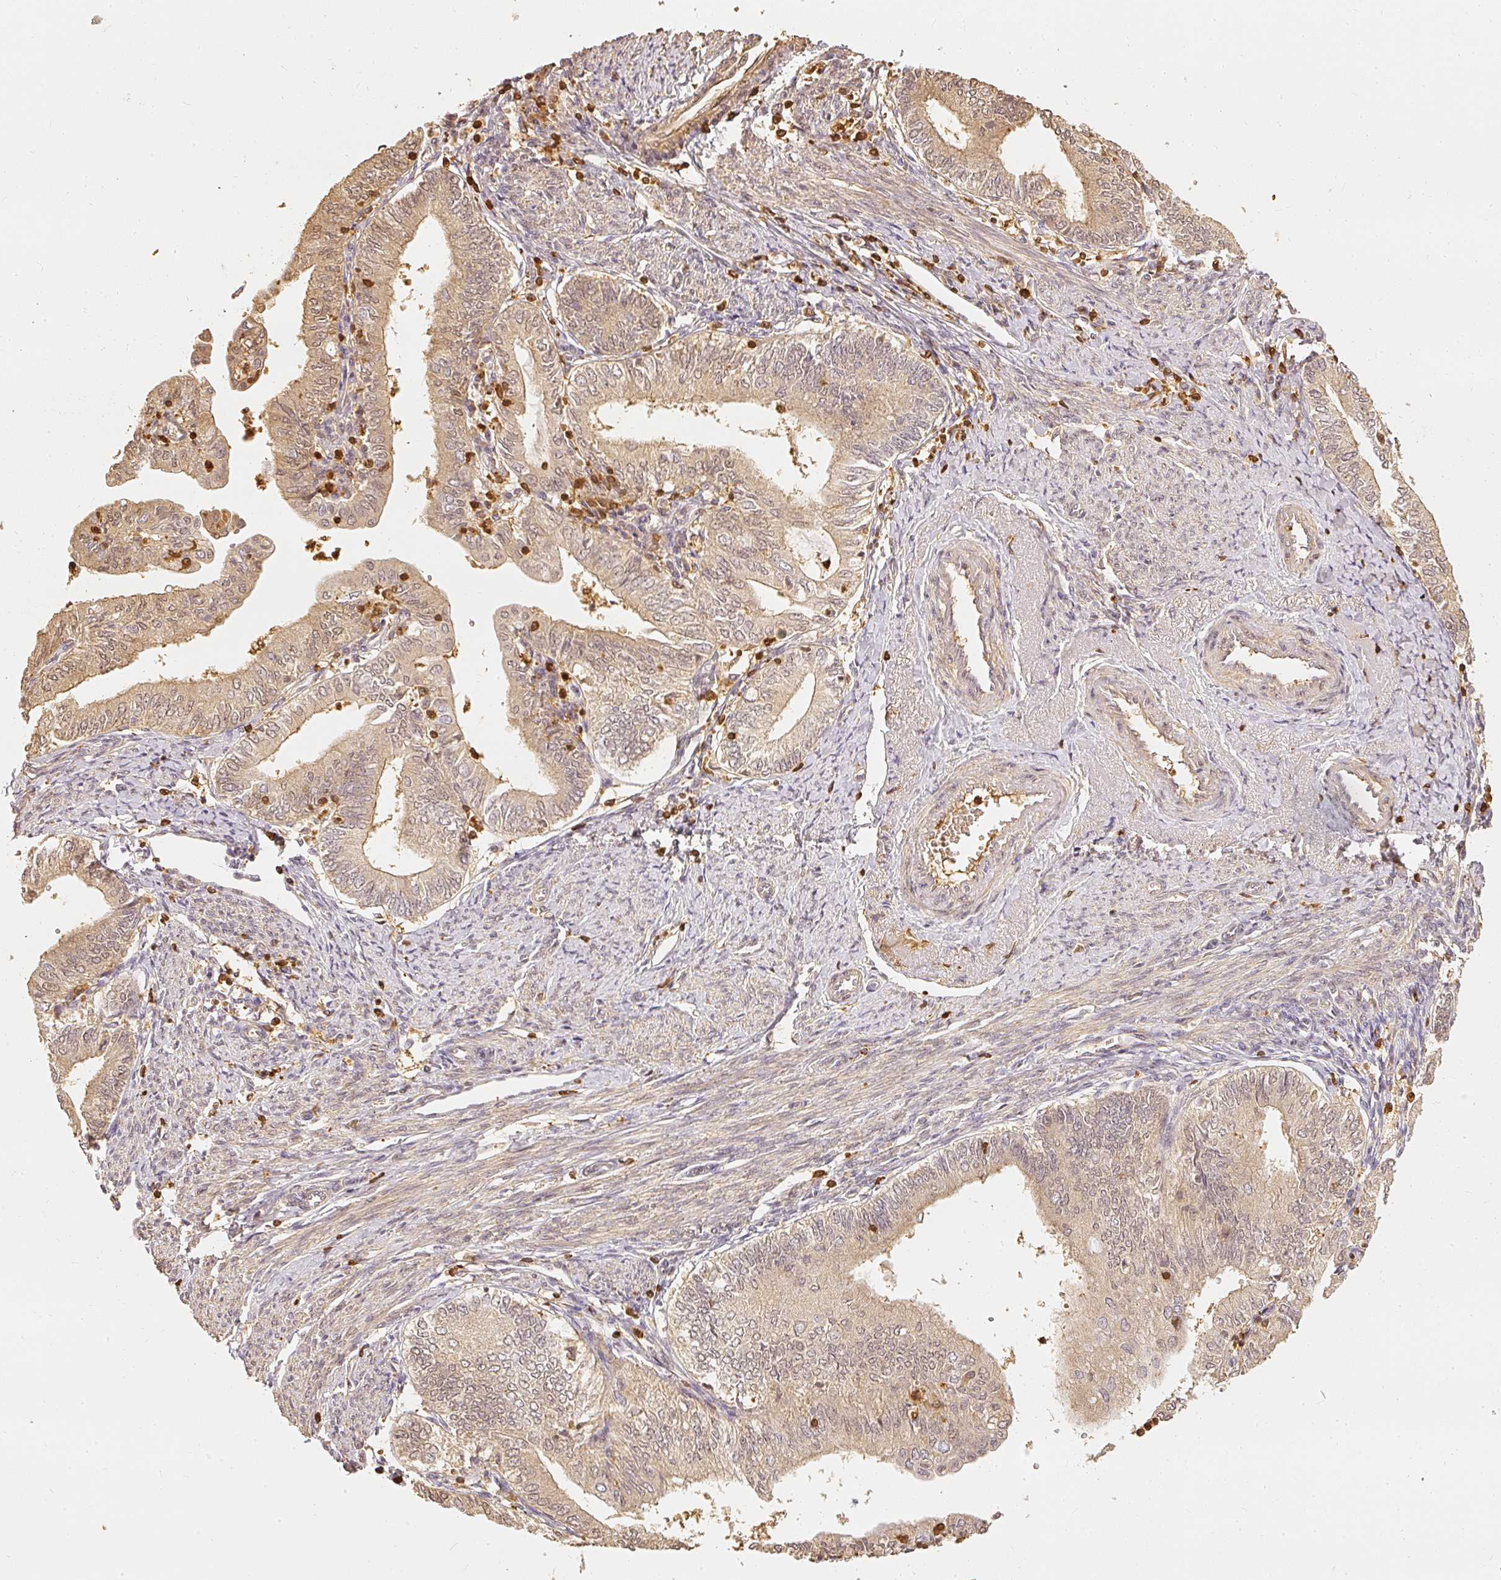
{"staining": {"intensity": "weak", "quantity": ">75%", "location": "cytoplasmic/membranous"}, "tissue": "endometrial cancer", "cell_type": "Tumor cells", "image_type": "cancer", "snomed": [{"axis": "morphology", "description": "Adenocarcinoma, NOS"}, {"axis": "topography", "description": "Endometrium"}], "caption": "Immunohistochemical staining of endometrial adenocarcinoma displays low levels of weak cytoplasmic/membranous protein expression in about >75% of tumor cells.", "gene": "PFN1", "patient": {"sex": "female", "age": 66}}